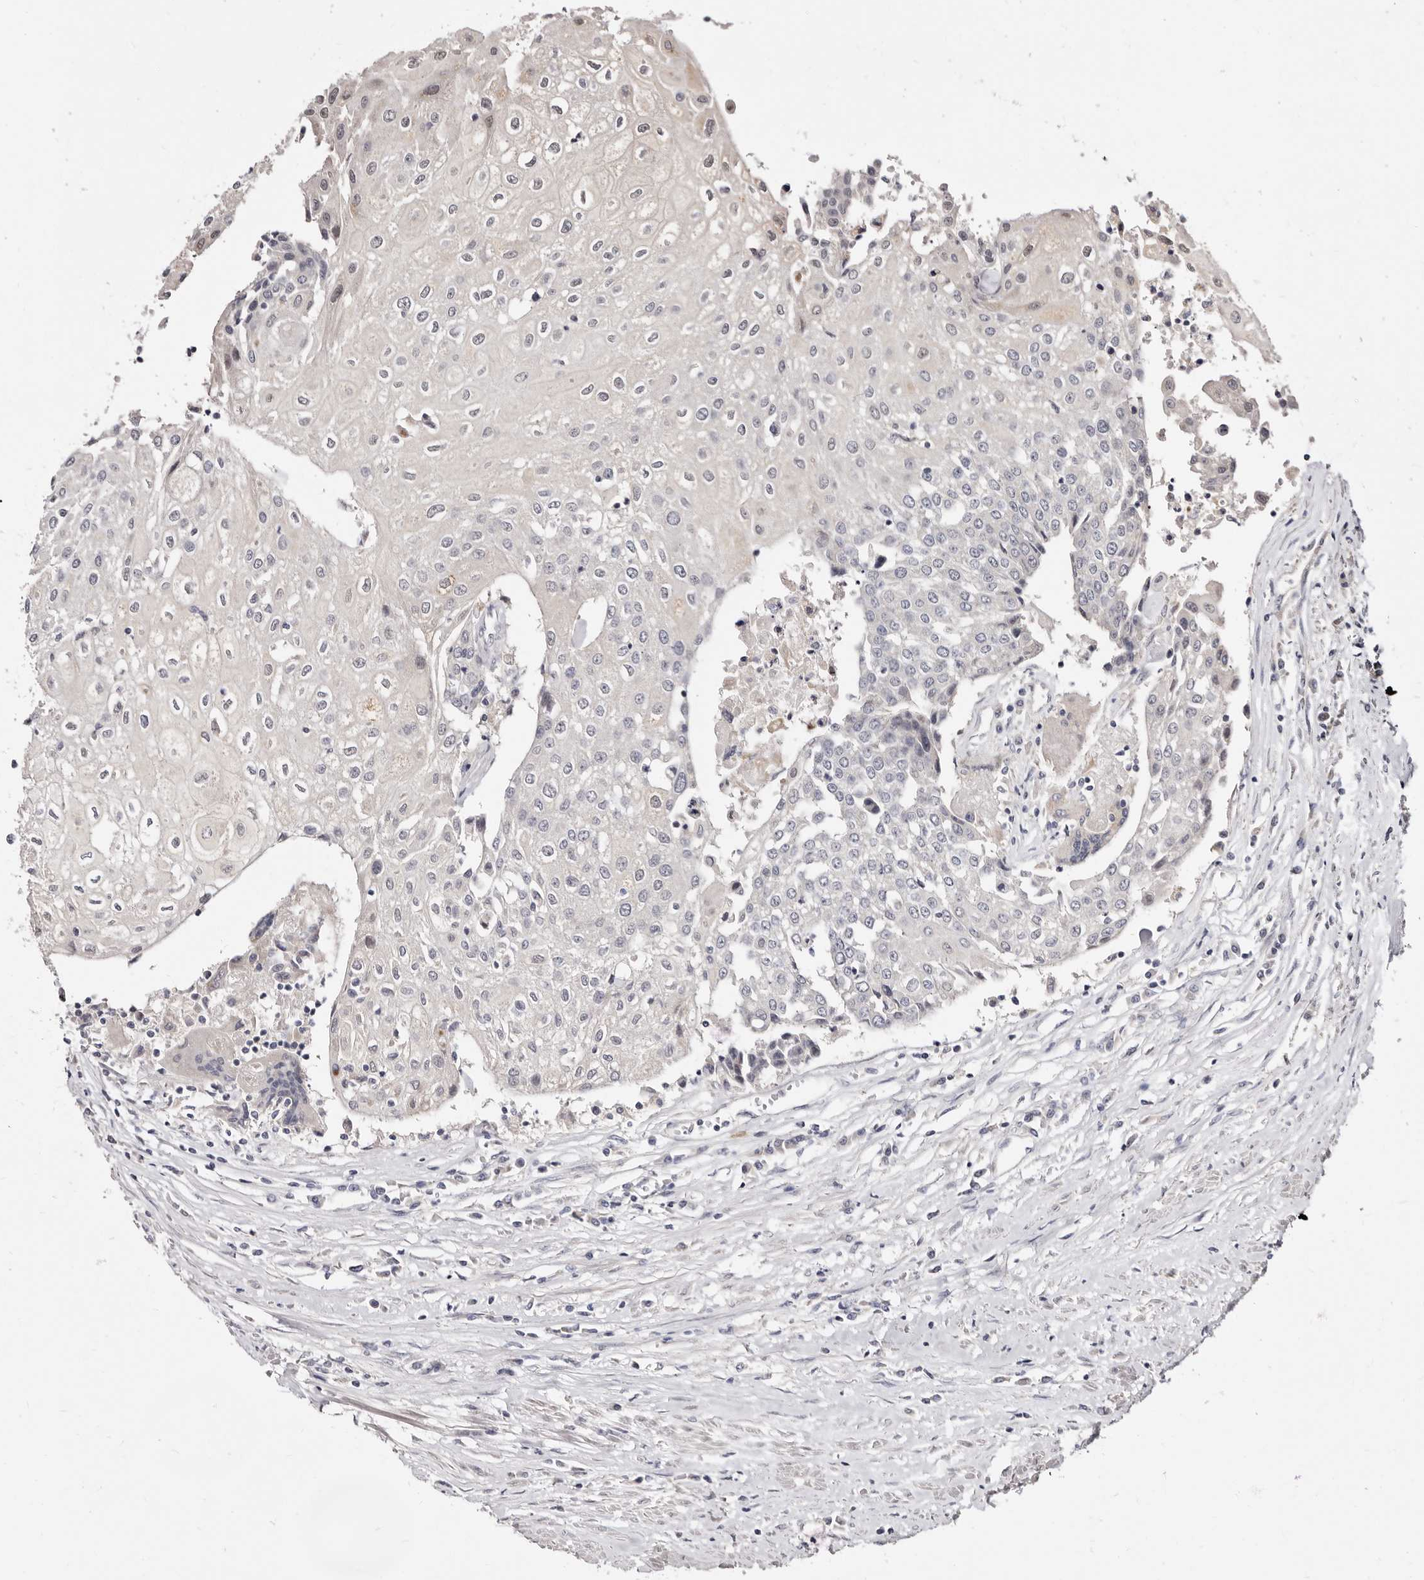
{"staining": {"intensity": "negative", "quantity": "none", "location": "none"}, "tissue": "urothelial cancer", "cell_type": "Tumor cells", "image_type": "cancer", "snomed": [{"axis": "morphology", "description": "Urothelial carcinoma, High grade"}, {"axis": "topography", "description": "Urinary bladder"}], "caption": "A high-resolution photomicrograph shows immunohistochemistry staining of urothelial carcinoma (high-grade), which displays no significant staining in tumor cells.", "gene": "KLHL4", "patient": {"sex": "female", "age": 85}}